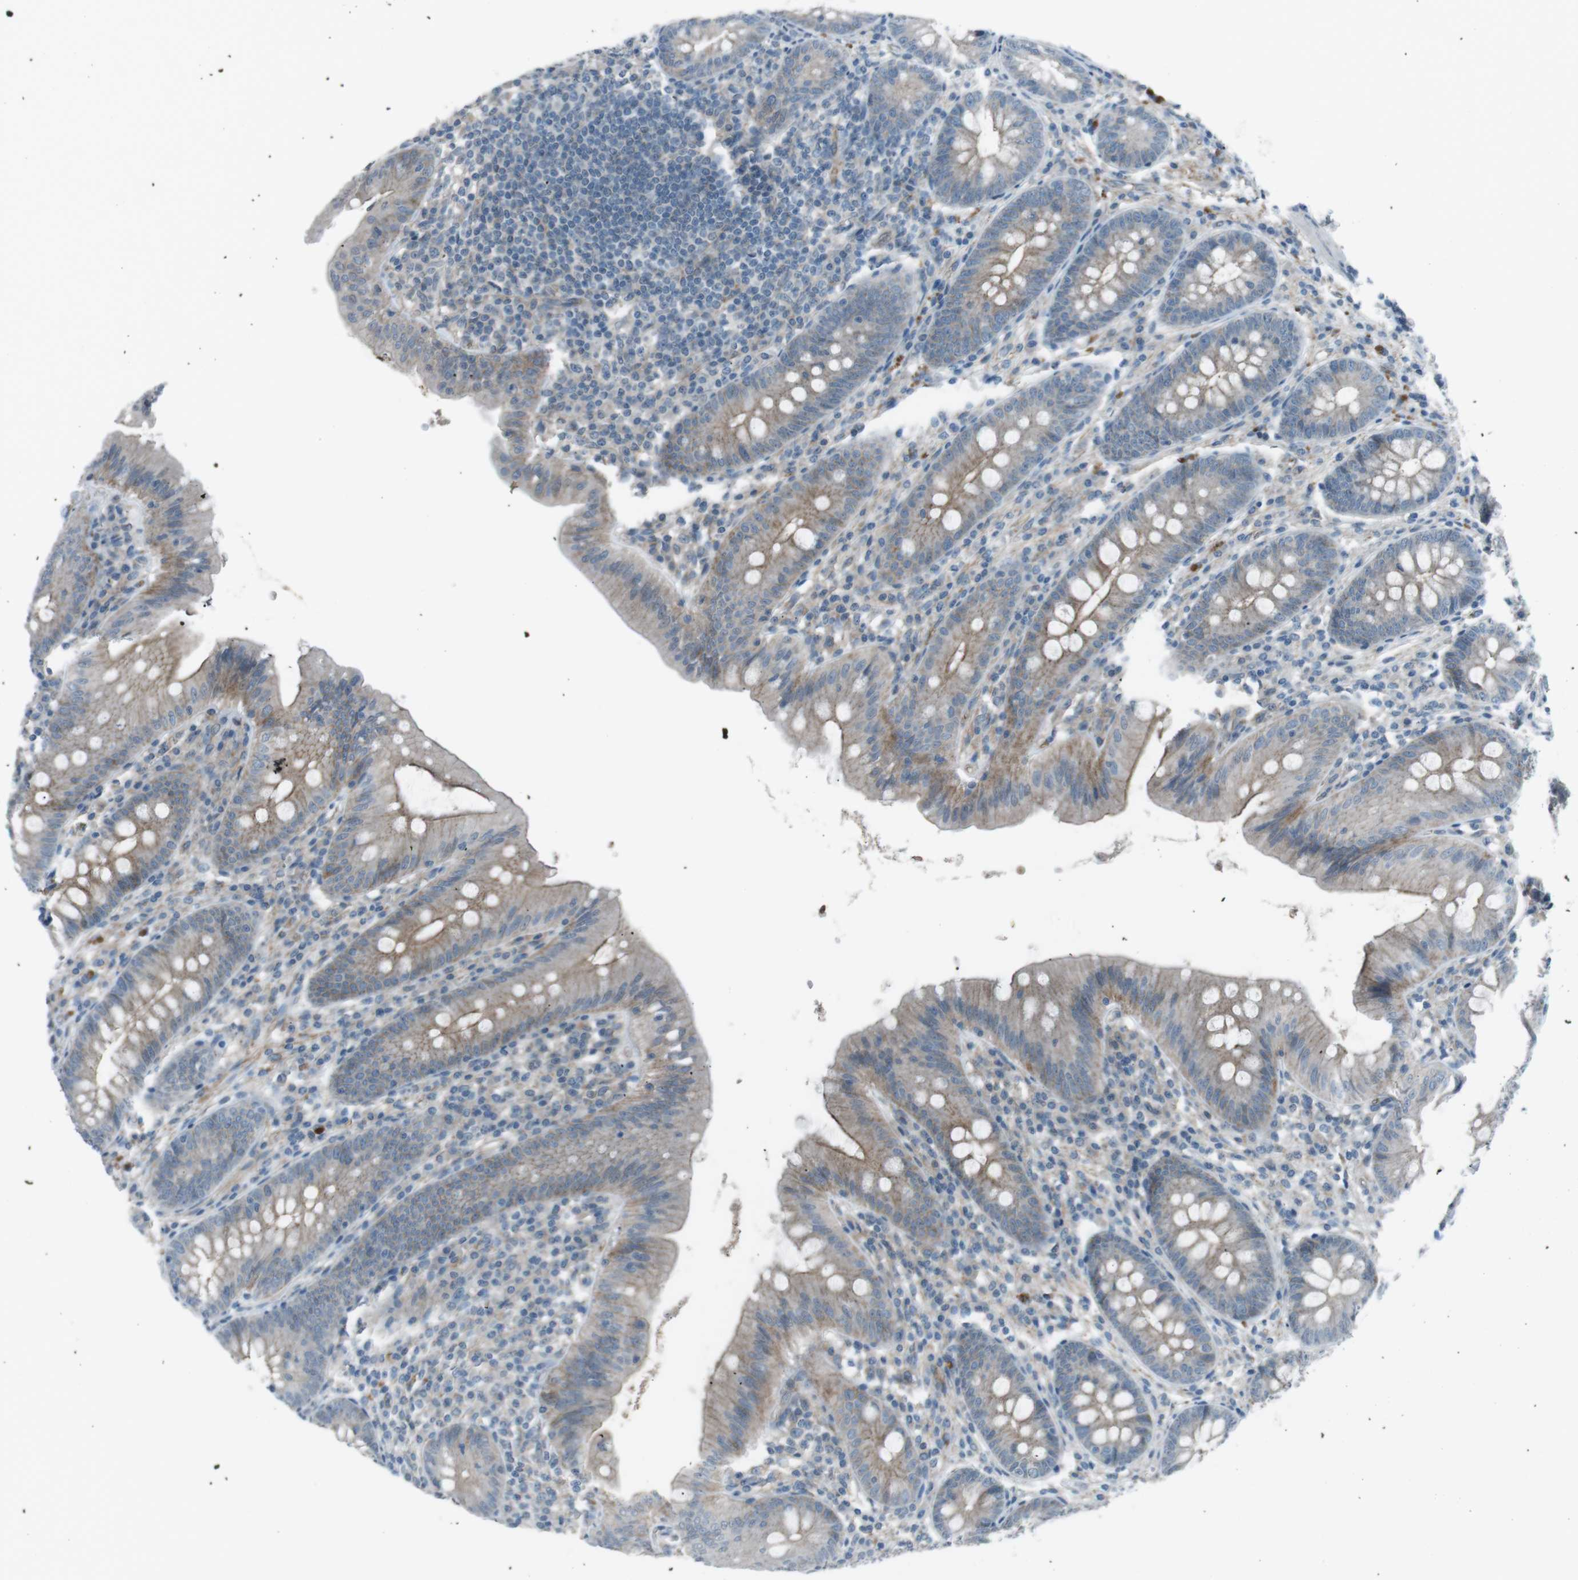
{"staining": {"intensity": "weak", "quantity": "25%-75%", "location": "cytoplasmic/membranous"}, "tissue": "appendix", "cell_type": "Glandular cells", "image_type": "normal", "snomed": [{"axis": "morphology", "description": "Normal tissue, NOS"}, {"axis": "topography", "description": "Appendix"}], "caption": "High-magnification brightfield microscopy of benign appendix stained with DAB (3,3'-diaminobenzidine) (brown) and counterstained with hematoxylin (blue). glandular cells exhibit weak cytoplasmic/membranous positivity is present in approximately25%-75% of cells.", "gene": "SPTA1", "patient": {"sex": "male", "age": 56}}